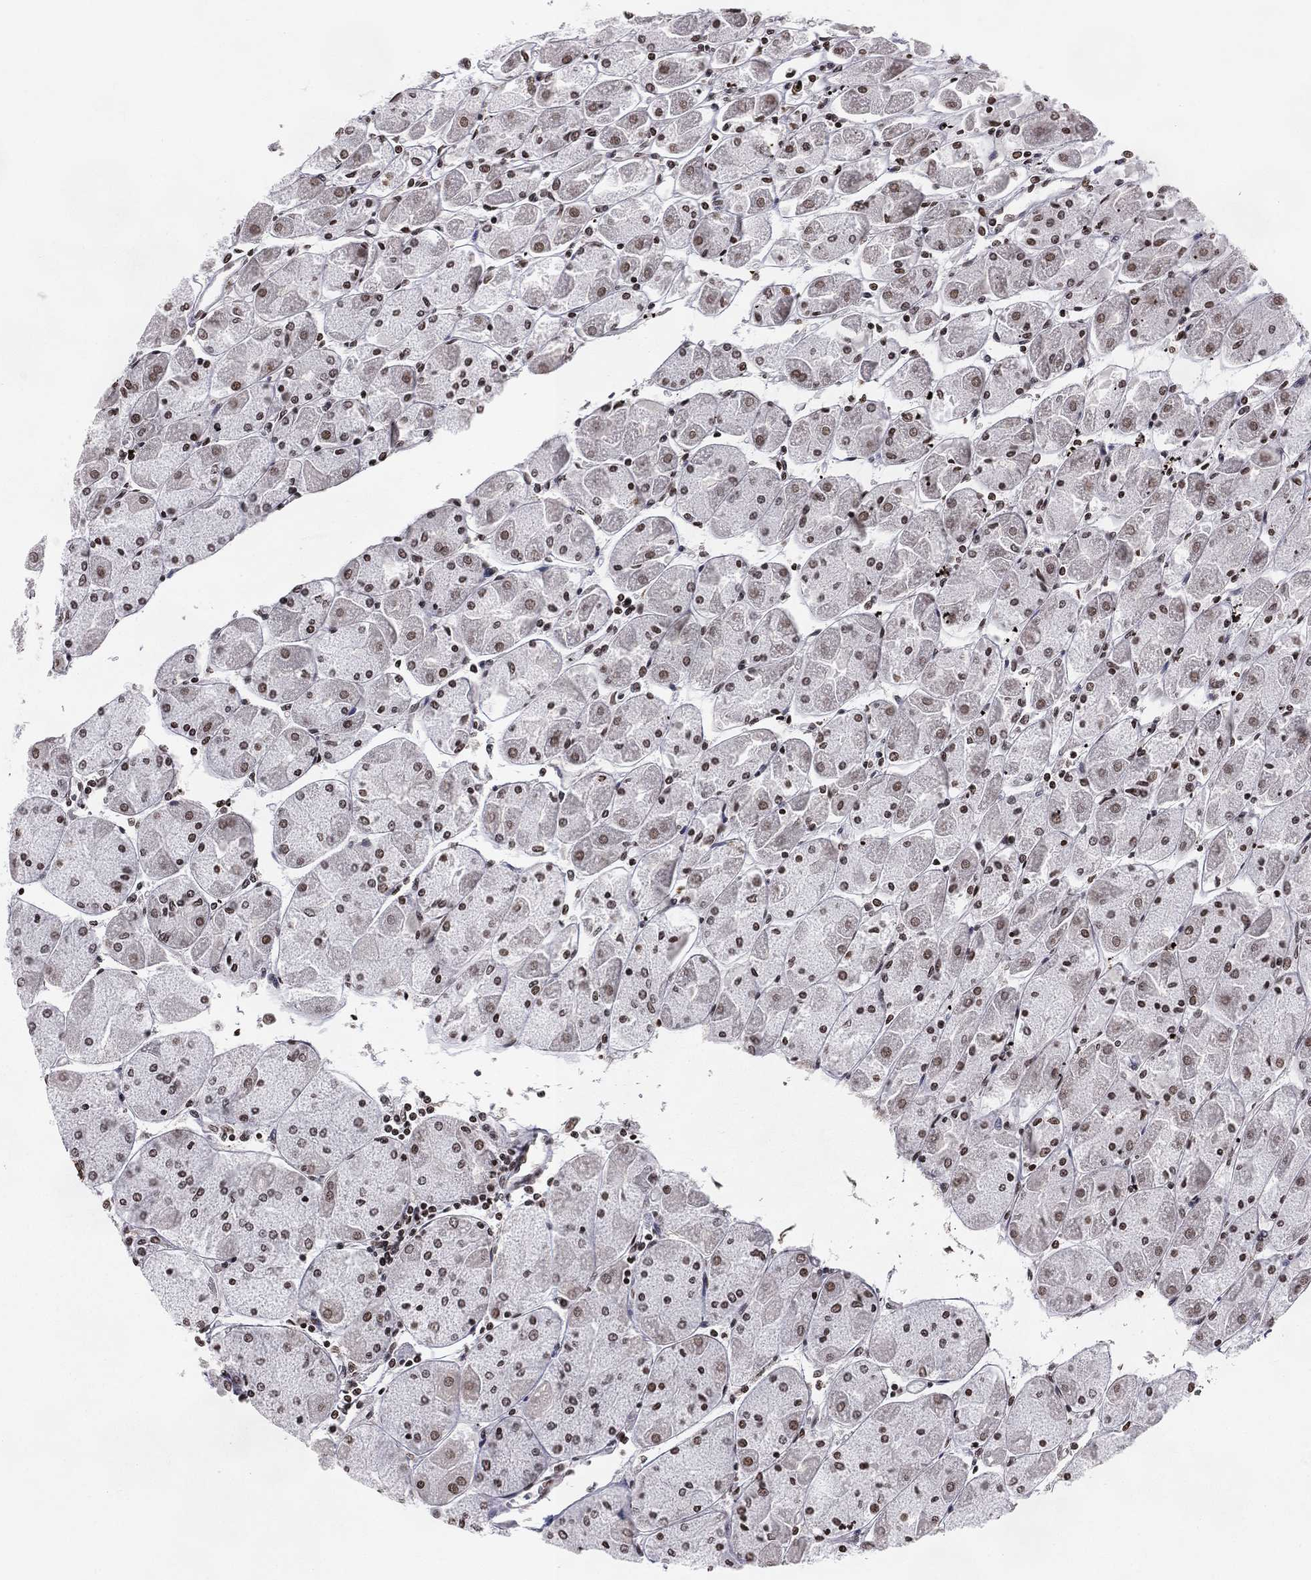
{"staining": {"intensity": "strong", "quantity": "25%-75%", "location": "nuclear"}, "tissue": "stomach", "cell_type": "Glandular cells", "image_type": "normal", "snomed": [{"axis": "morphology", "description": "Normal tissue, NOS"}, {"axis": "topography", "description": "Stomach"}], "caption": "A brown stain labels strong nuclear staining of a protein in glandular cells of benign human stomach. (DAB (3,3'-diaminobenzidine) = brown stain, brightfield microscopy at high magnification).", "gene": "RFX7", "patient": {"sex": "male", "age": 70}}